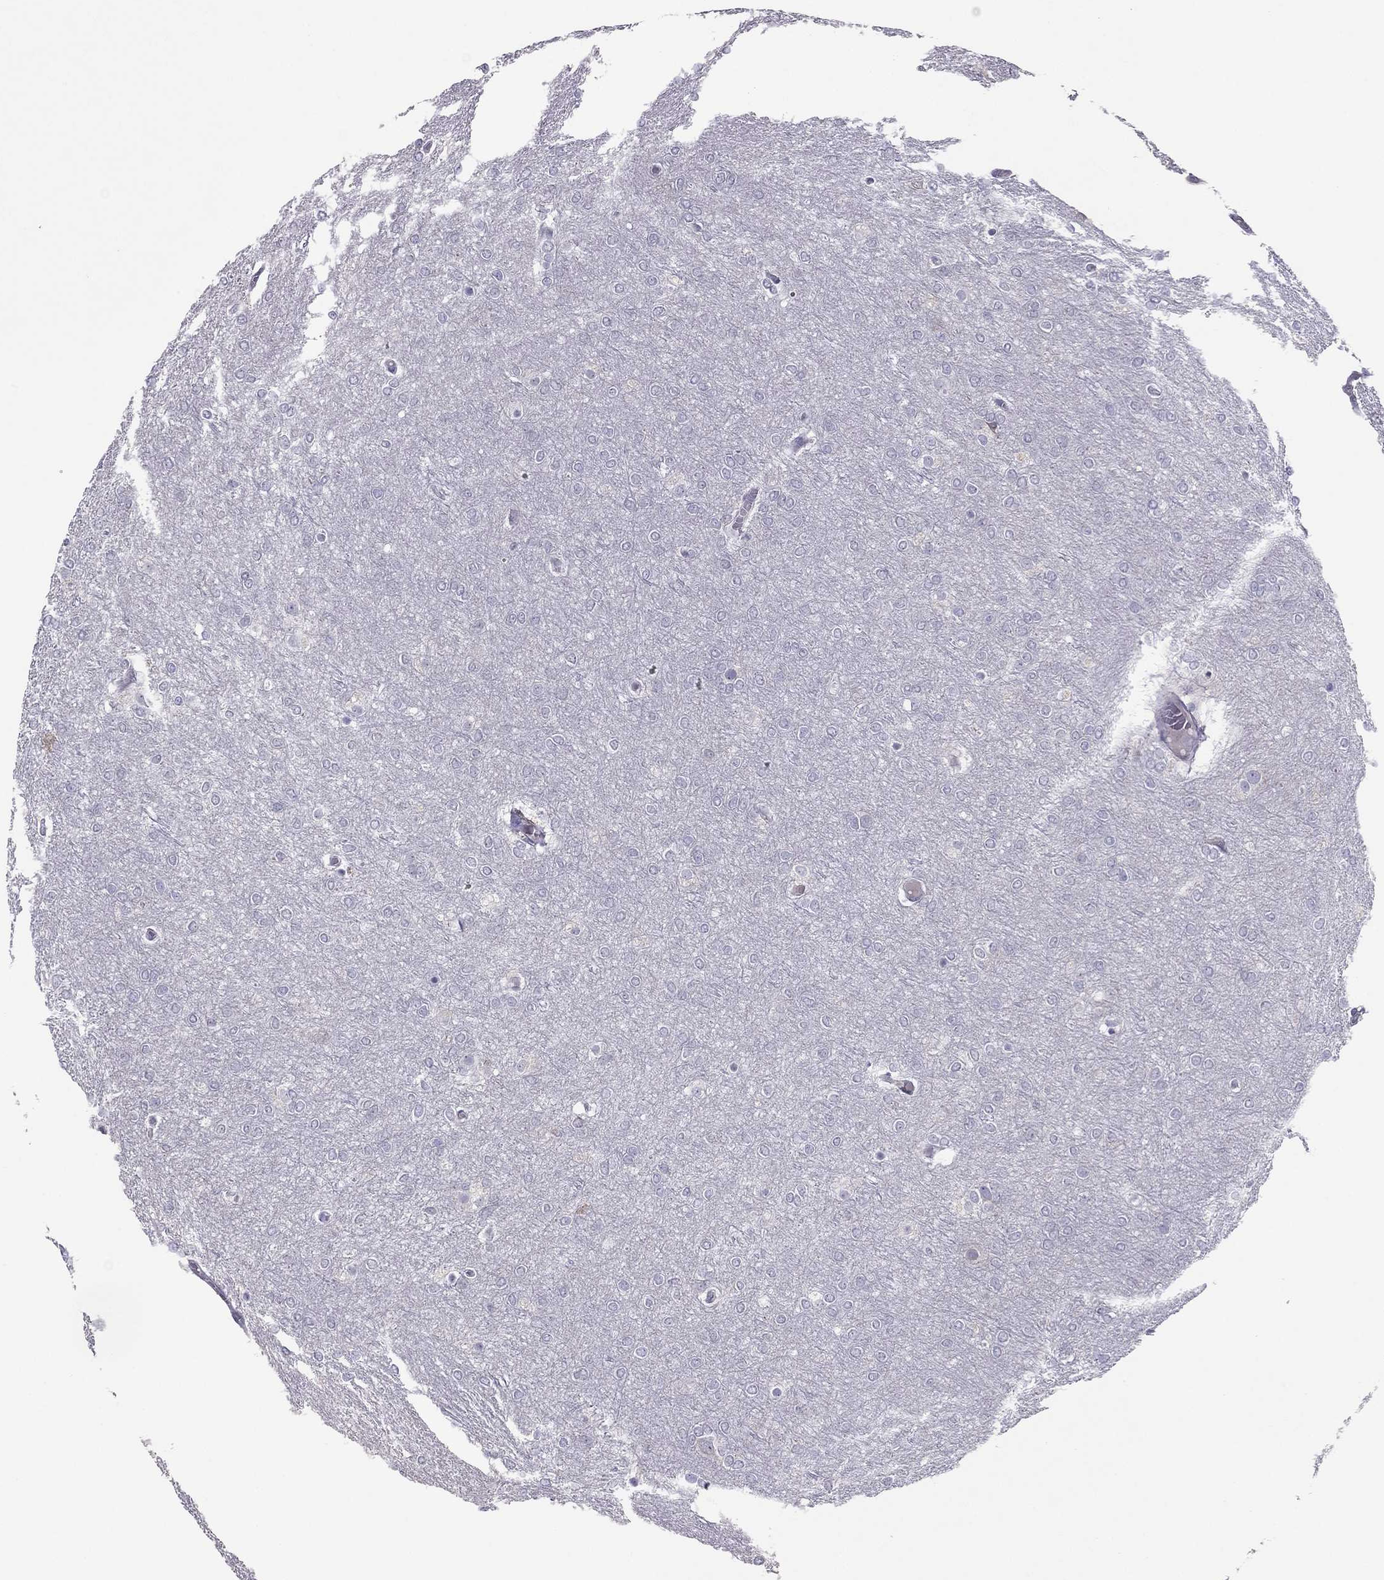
{"staining": {"intensity": "negative", "quantity": "none", "location": "none"}, "tissue": "glioma", "cell_type": "Tumor cells", "image_type": "cancer", "snomed": [{"axis": "morphology", "description": "Glioma, malignant, High grade"}, {"axis": "topography", "description": "Brain"}], "caption": "This is an immunohistochemistry (IHC) photomicrograph of glioma. There is no expression in tumor cells.", "gene": "RGS8", "patient": {"sex": "female", "age": 61}}